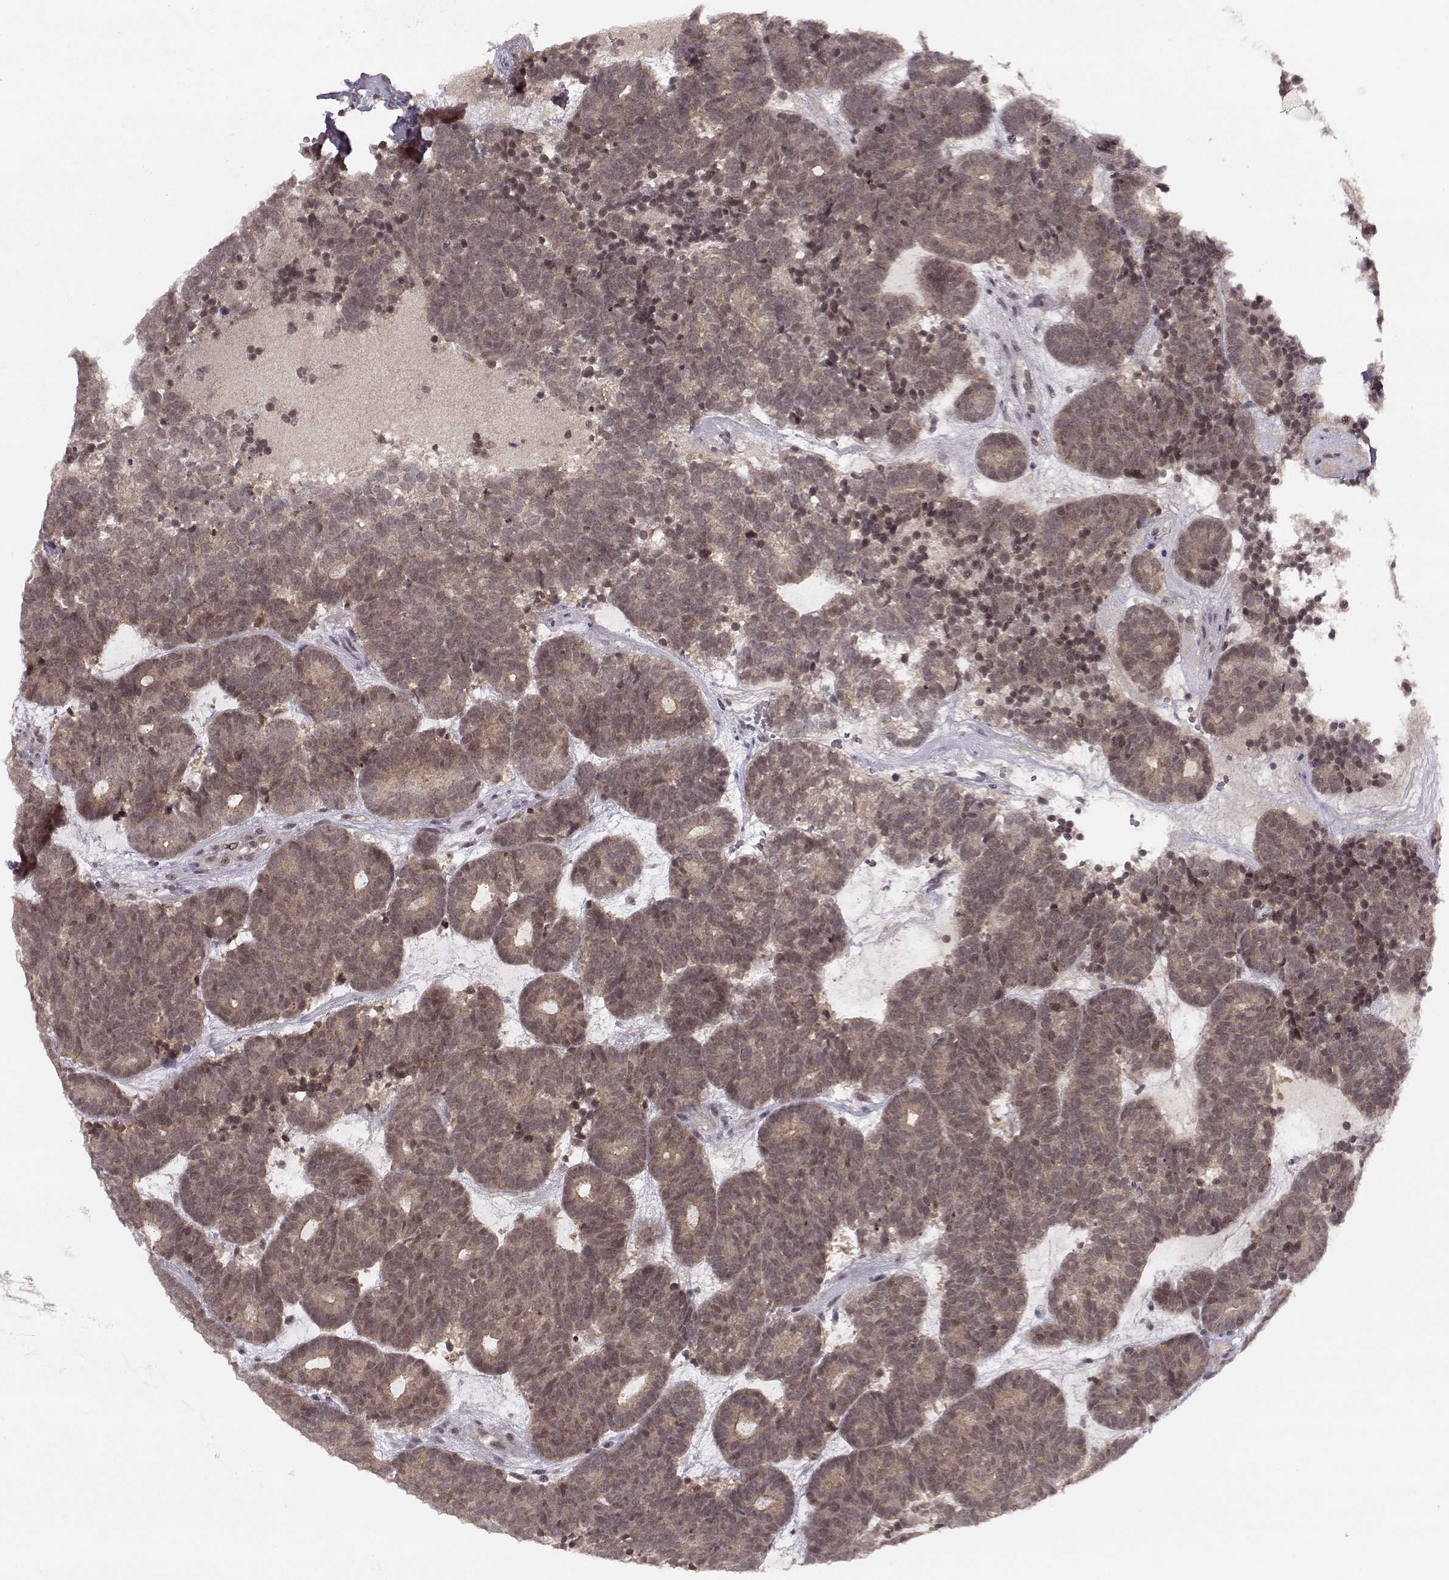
{"staining": {"intensity": "weak", "quantity": ">75%", "location": "cytoplasmic/membranous,nuclear"}, "tissue": "head and neck cancer", "cell_type": "Tumor cells", "image_type": "cancer", "snomed": [{"axis": "morphology", "description": "Adenocarcinoma, NOS"}, {"axis": "topography", "description": "Head-Neck"}], "caption": "Protein analysis of adenocarcinoma (head and neck) tissue exhibits weak cytoplasmic/membranous and nuclear positivity in about >75% of tumor cells. The protein is shown in brown color, while the nuclei are stained blue.", "gene": "CSNK2A1", "patient": {"sex": "female", "age": 81}}